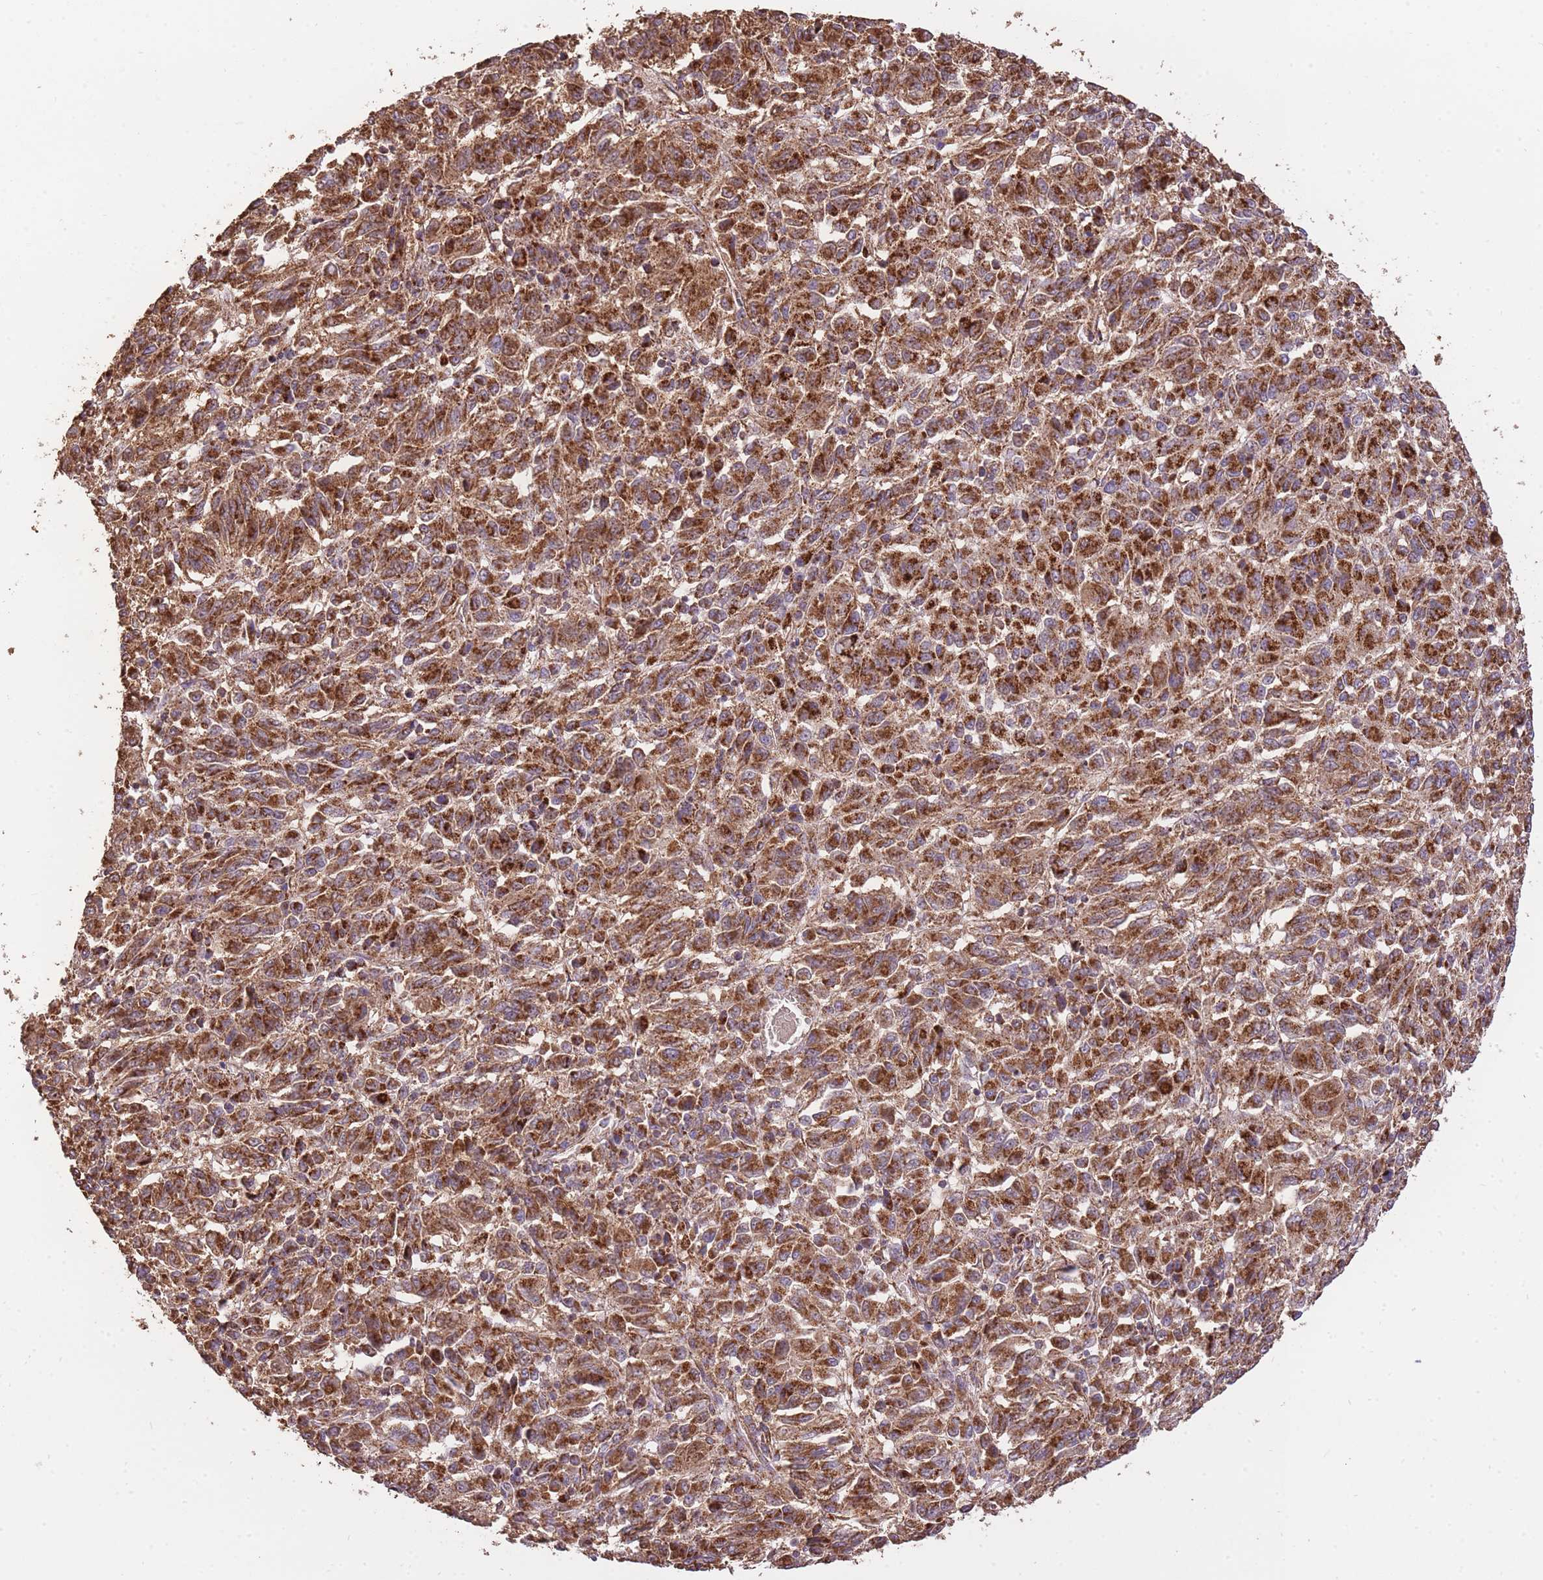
{"staining": {"intensity": "strong", "quantity": ">75%", "location": "cytoplasmic/membranous"}, "tissue": "melanoma", "cell_type": "Tumor cells", "image_type": "cancer", "snomed": [{"axis": "morphology", "description": "Malignant melanoma, Metastatic site"}, {"axis": "topography", "description": "Lung"}], "caption": "IHC photomicrograph of human melanoma stained for a protein (brown), which exhibits high levels of strong cytoplasmic/membranous staining in about >75% of tumor cells.", "gene": "PREP", "patient": {"sex": "male", "age": 64}}